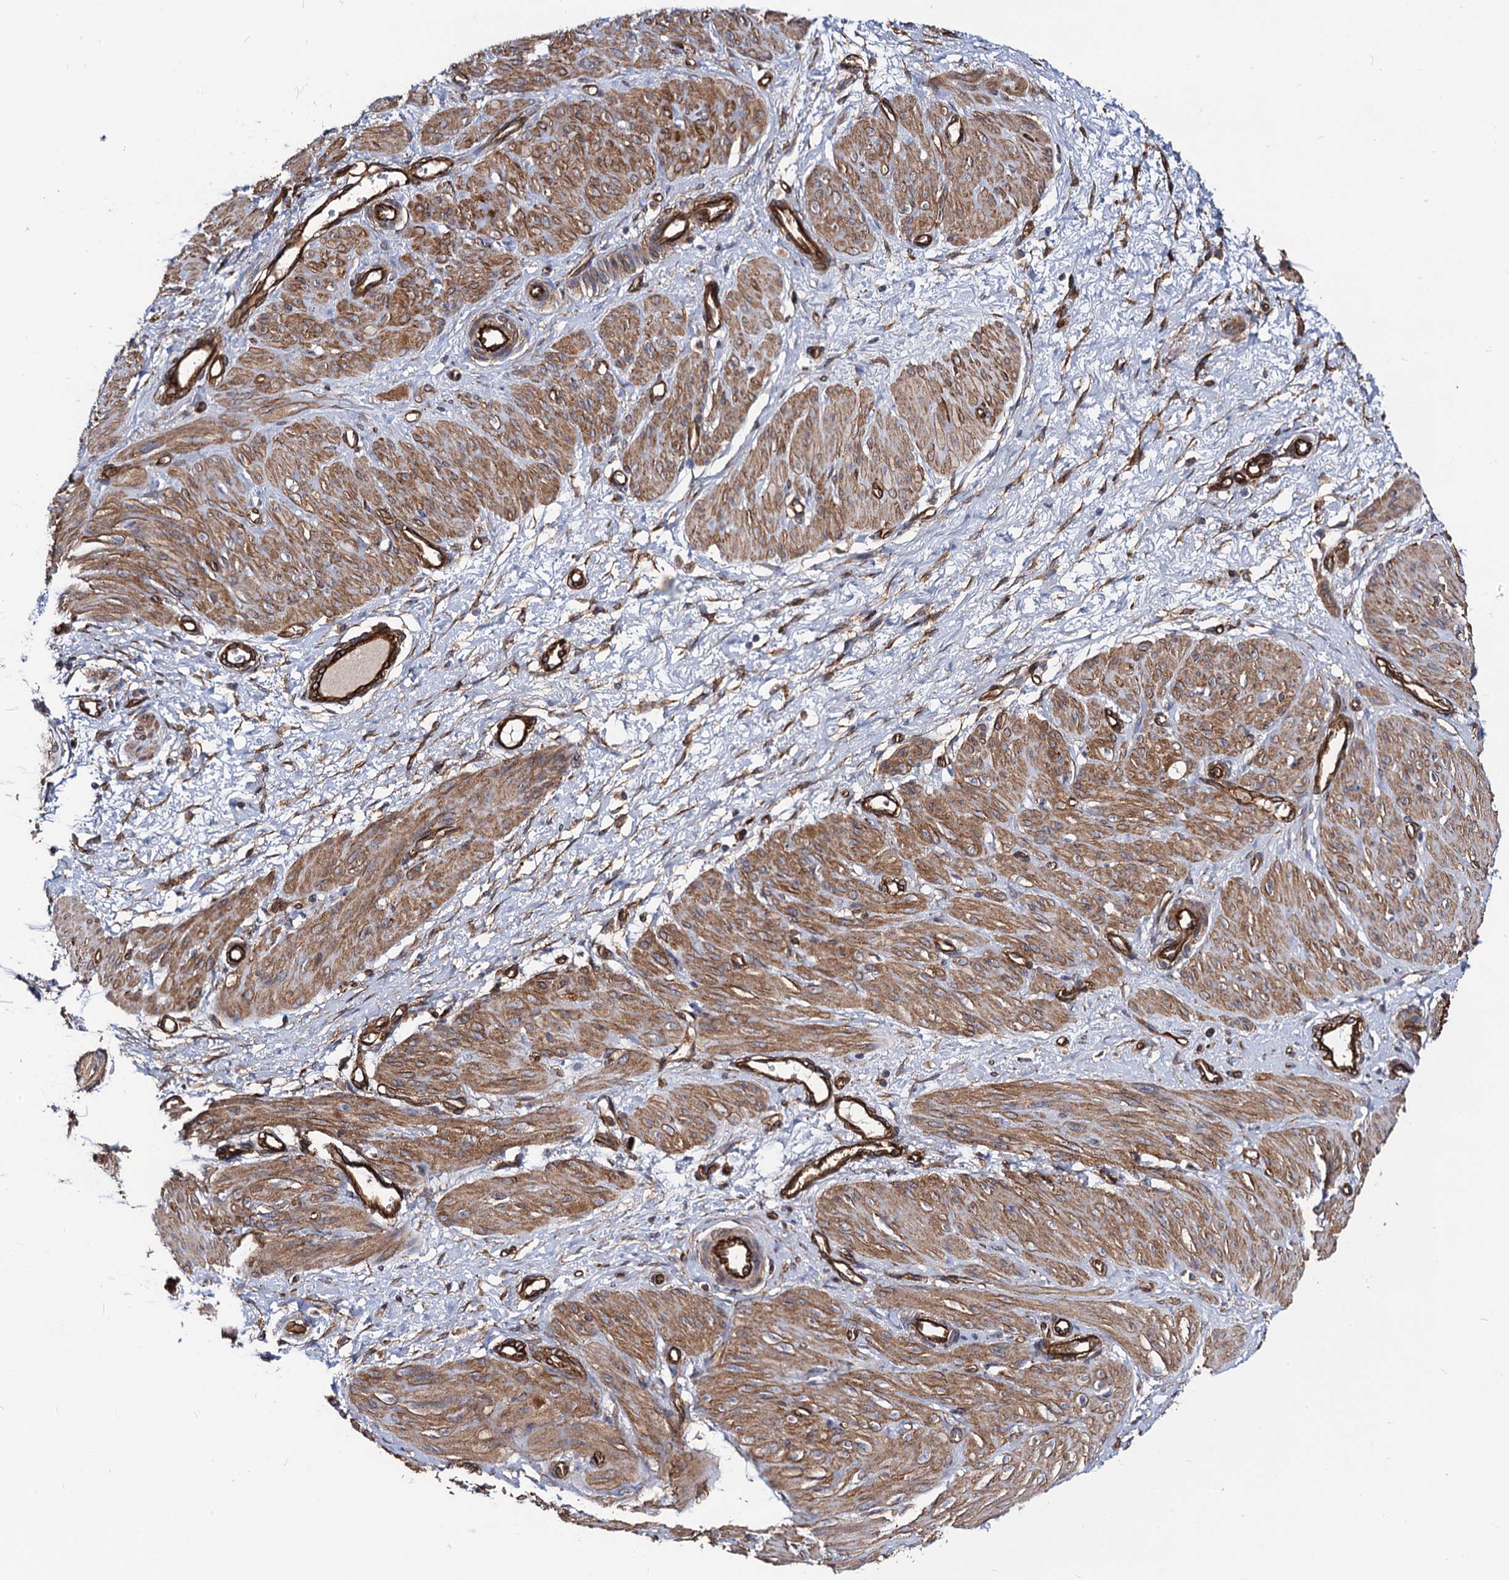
{"staining": {"intensity": "moderate", "quantity": ">75%", "location": "cytoplasmic/membranous"}, "tissue": "smooth muscle", "cell_type": "Smooth muscle cells", "image_type": "normal", "snomed": [{"axis": "morphology", "description": "Normal tissue, NOS"}, {"axis": "topography", "description": "Endometrium"}], "caption": "Immunohistochemical staining of unremarkable smooth muscle reveals moderate cytoplasmic/membranous protein expression in about >75% of smooth muscle cells. Nuclei are stained in blue.", "gene": "CIP2A", "patient": {"sex": "female", "age": 33}}